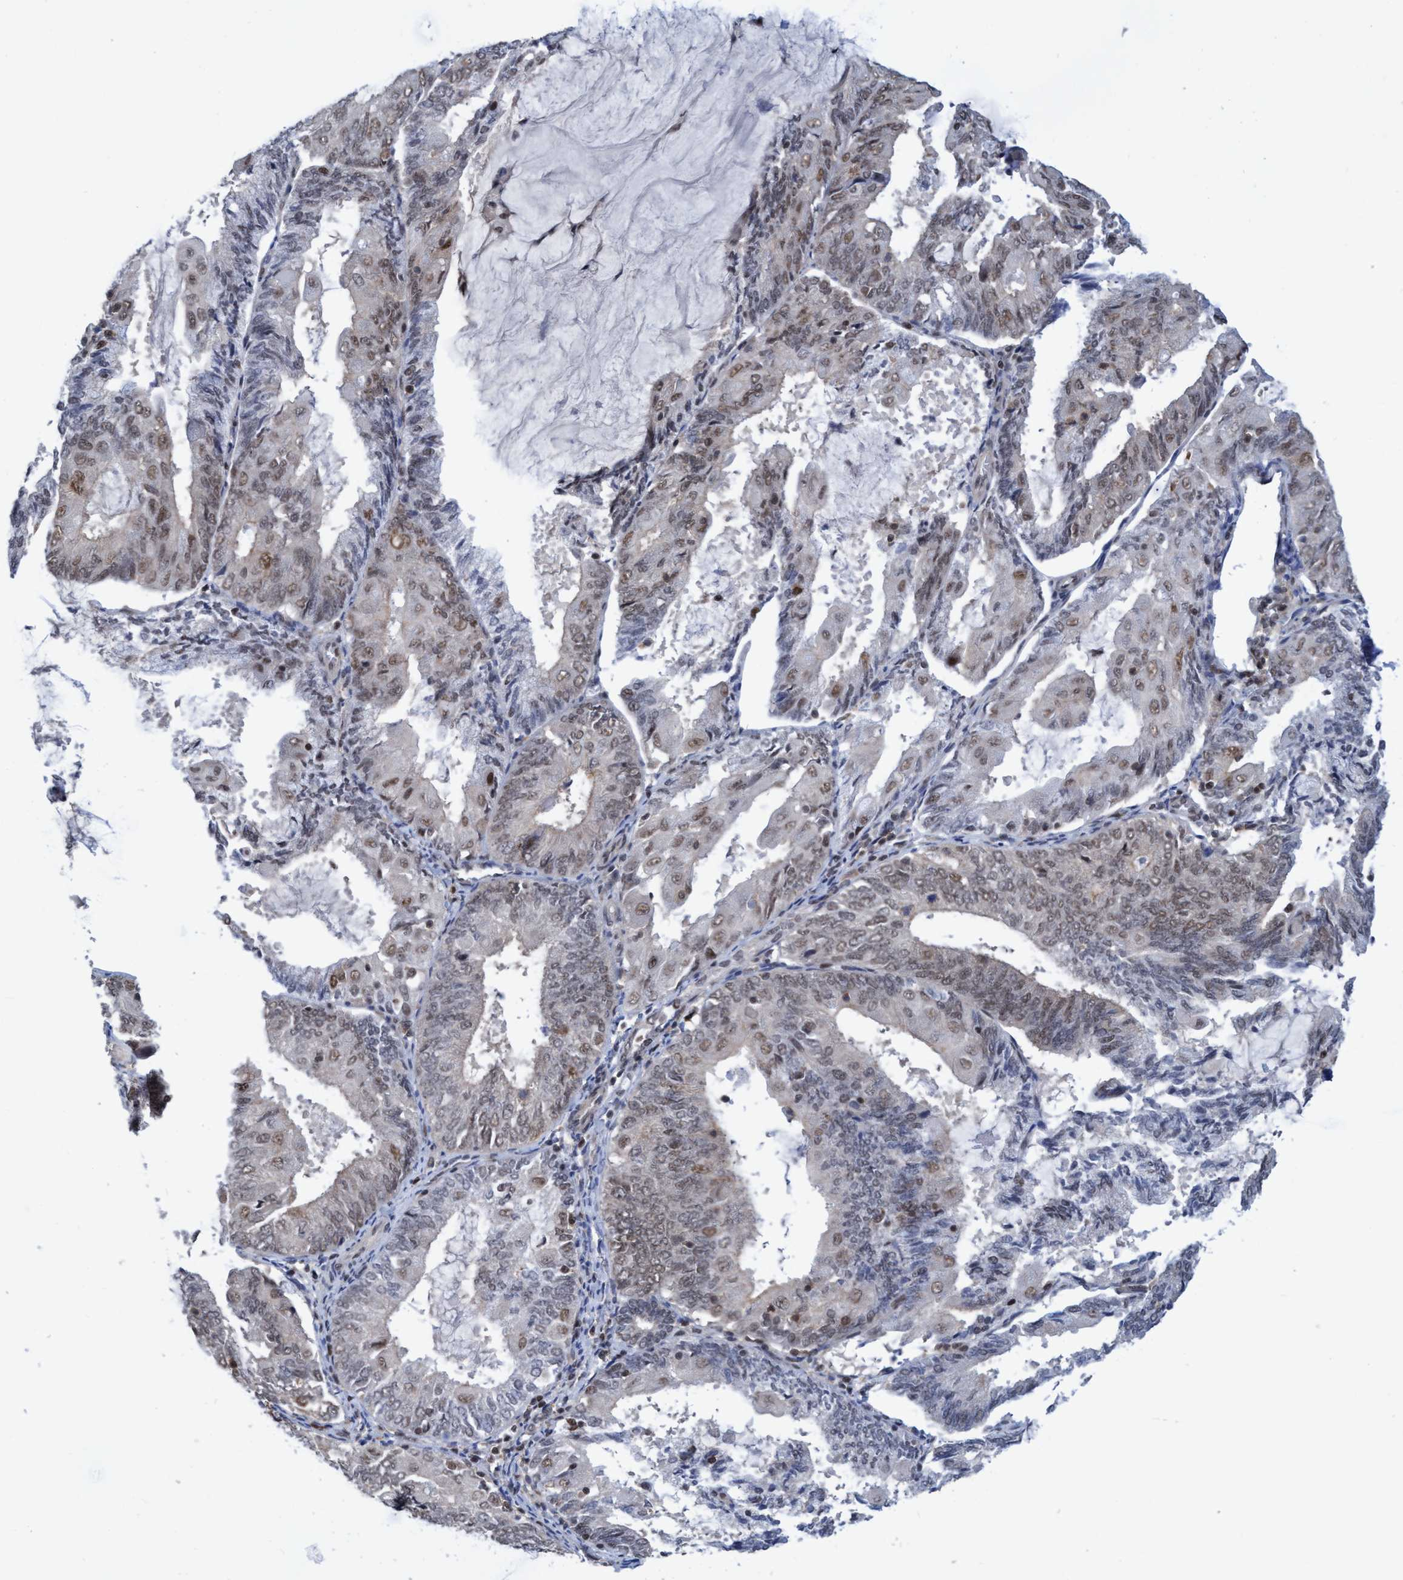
{"staining": {"intensity": "moderate", "quantity": "<25%", "location": "nuclear"}, "tissue": "endometrial cancer", "cell_type": "Tumor cells", "image_type": "cancer", "snomed": [{"axis": "morphology", "description": "Adenocarcinoma, NOS"}, {"axis": "topography", "description": "Endometrium"}], "caption": "Endometrial adenocarcinoma stained with DAB (3,3'-diaminobenzidine) immunohistochemistry (IHC) shows low levels of moderate nuclear positivity in about <25% of tumor cells.", "gene": "C9orf78", "patient": {"sex": "female", "age": 81}}